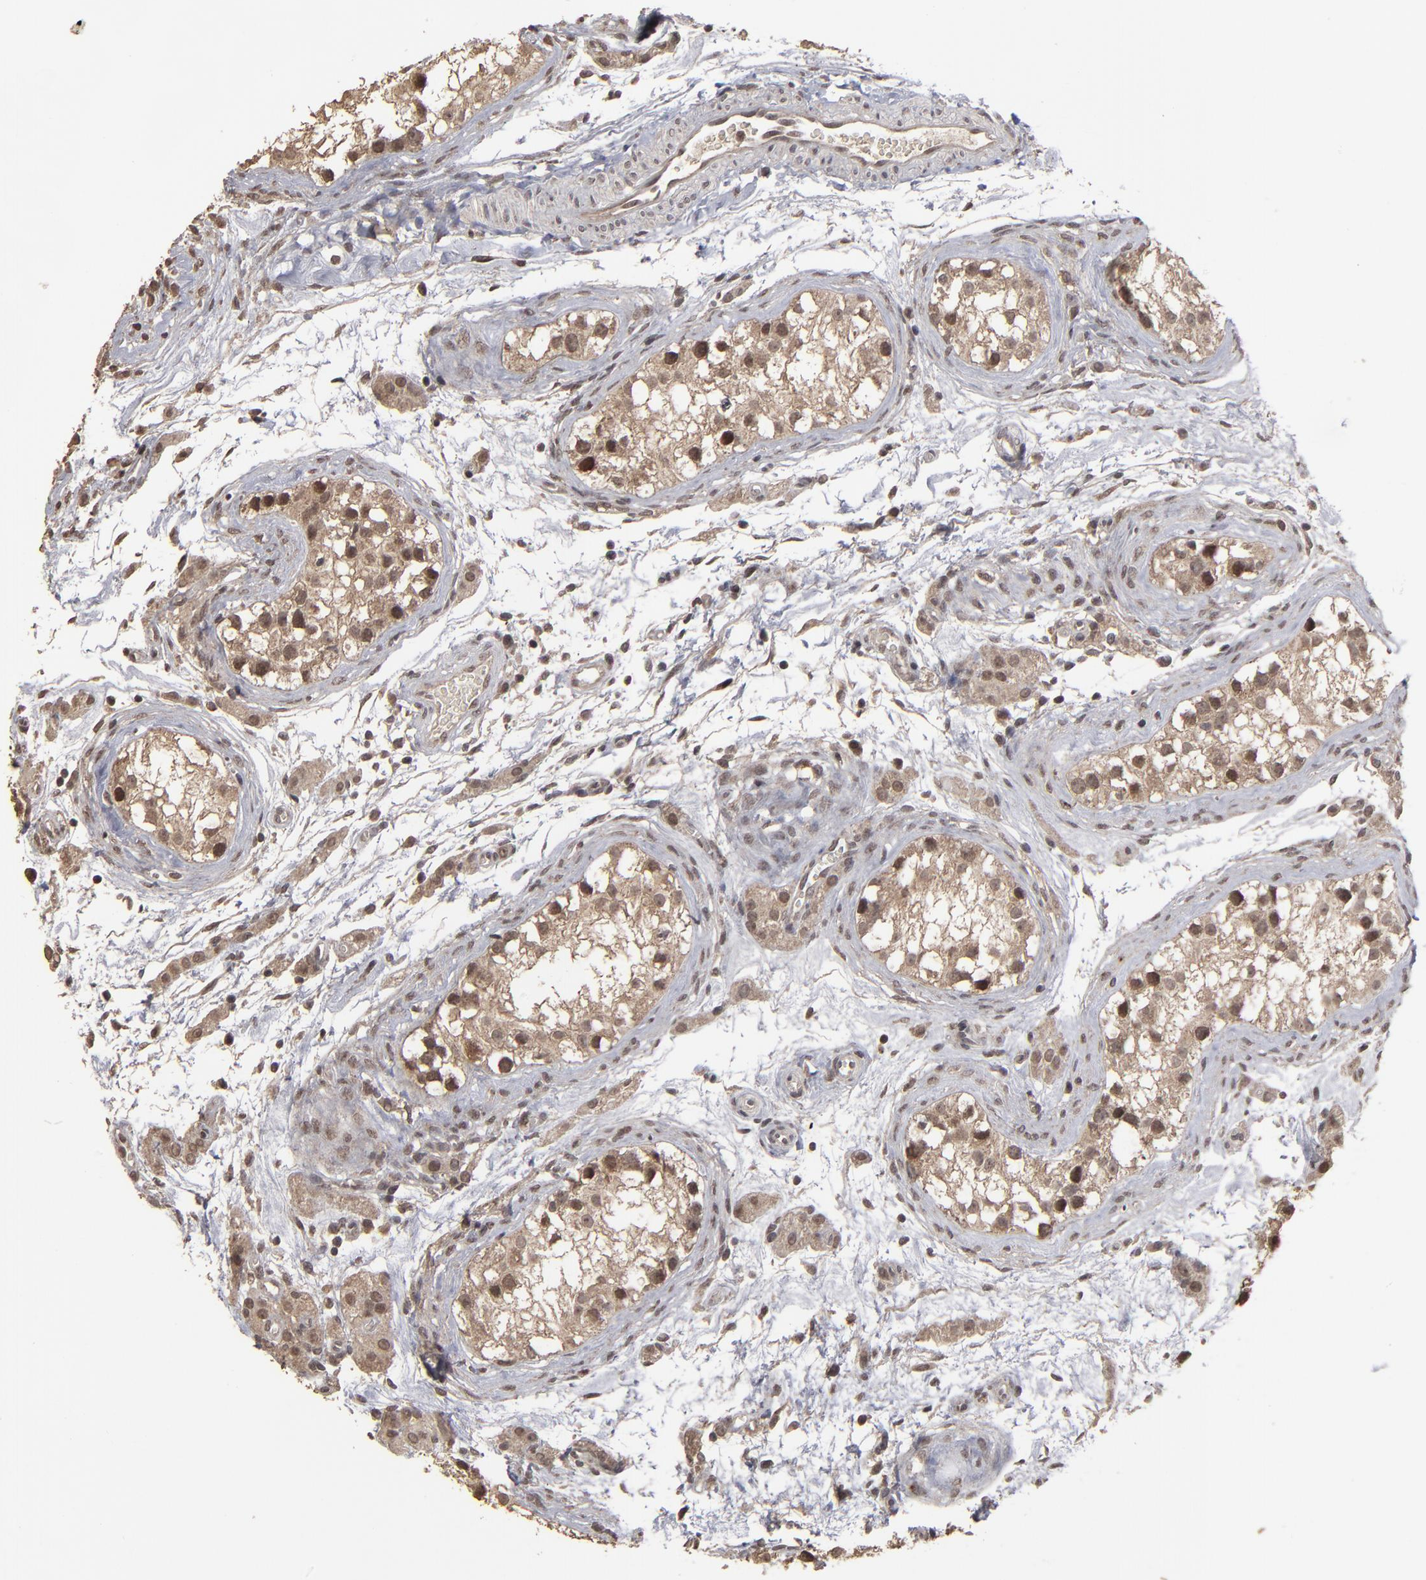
{"staining": {"intensity": "strong", "quantity": ">75%", "location": "cytoplasmic/membranous,nuclear"}, "tissue": "testis cancer", "cell_type": "Tumor cells", "image_type": "cancer", "snomed": [{"axis": "morphology", "description": "Seminoma, NOS"}, {"axis": "topography", "description": "Testis"}], "caption": "This image demonstrates testis cancer stained with immunohistochemistry (IHC) to label a protein in brown. The cytoplasmic/membranous and nuclear of tumor cells show strong positivity for the protein. Nuclei are counter-stained blue.", "gene": "SLC22A17", "patient": {"sex": "male", "age": 25}}